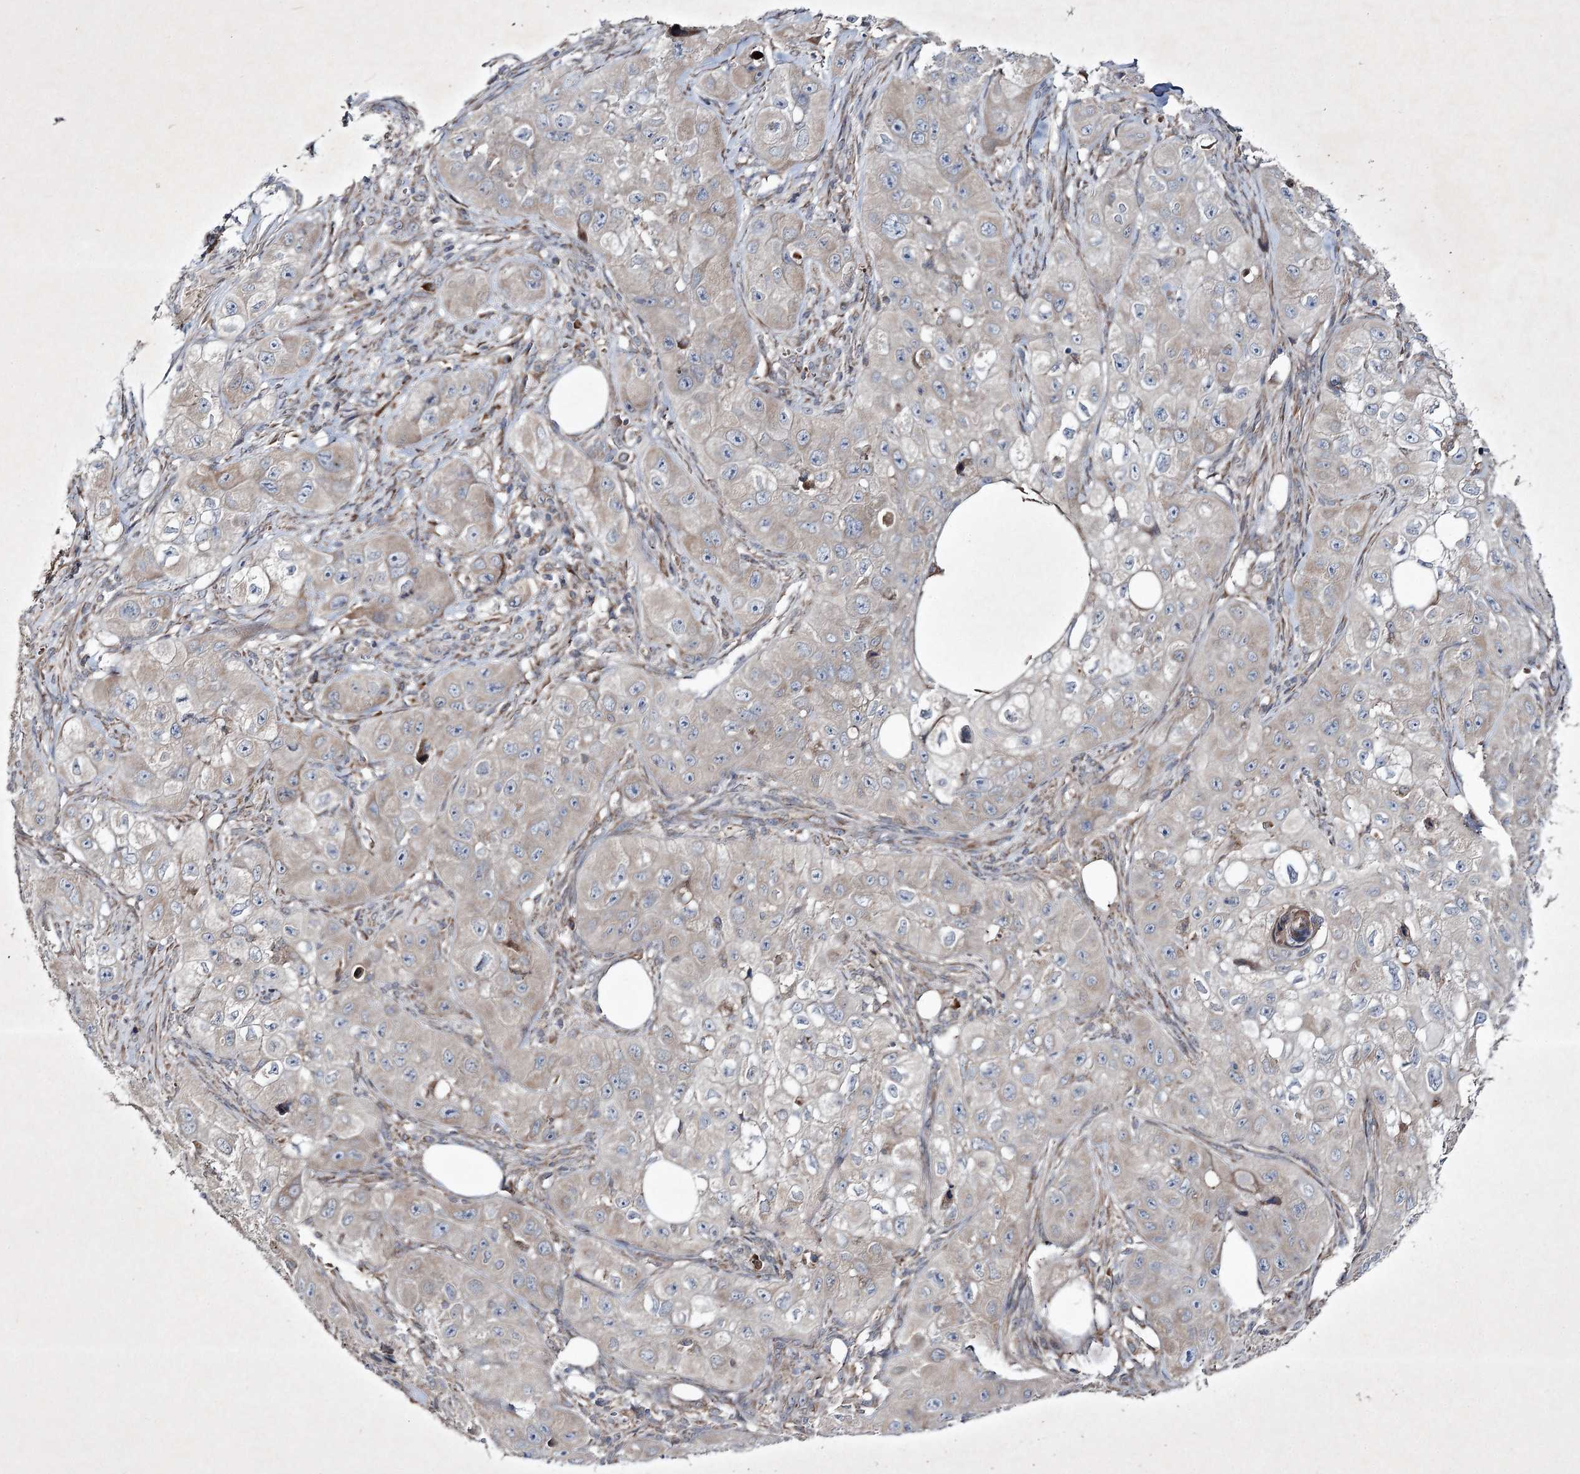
{"staining": {"intensity": "weak", "quantity": "<25%", "location": "cytoplasmic/membranous"}, "tissue": "skin cancer", "cell_type": "Tumor cells", "image_type": "cancer", "snomed": [{"axis": "morphology", "description": "Squamous cell carcinoma, NOS"}, {"axis": "topography", "description": "Skin"}, {"axis": "topography", "description": "Subcutis"}], "caption": "Skin squamous cell carcinoma was stained to show a protein in brown. There is no significant expression in tumor cells. (Immunohistochemistry (ihc), brightfield microscopy, high magnification).", "gene": "ALG9", "patient": {"sex": "male", "age": 73}}